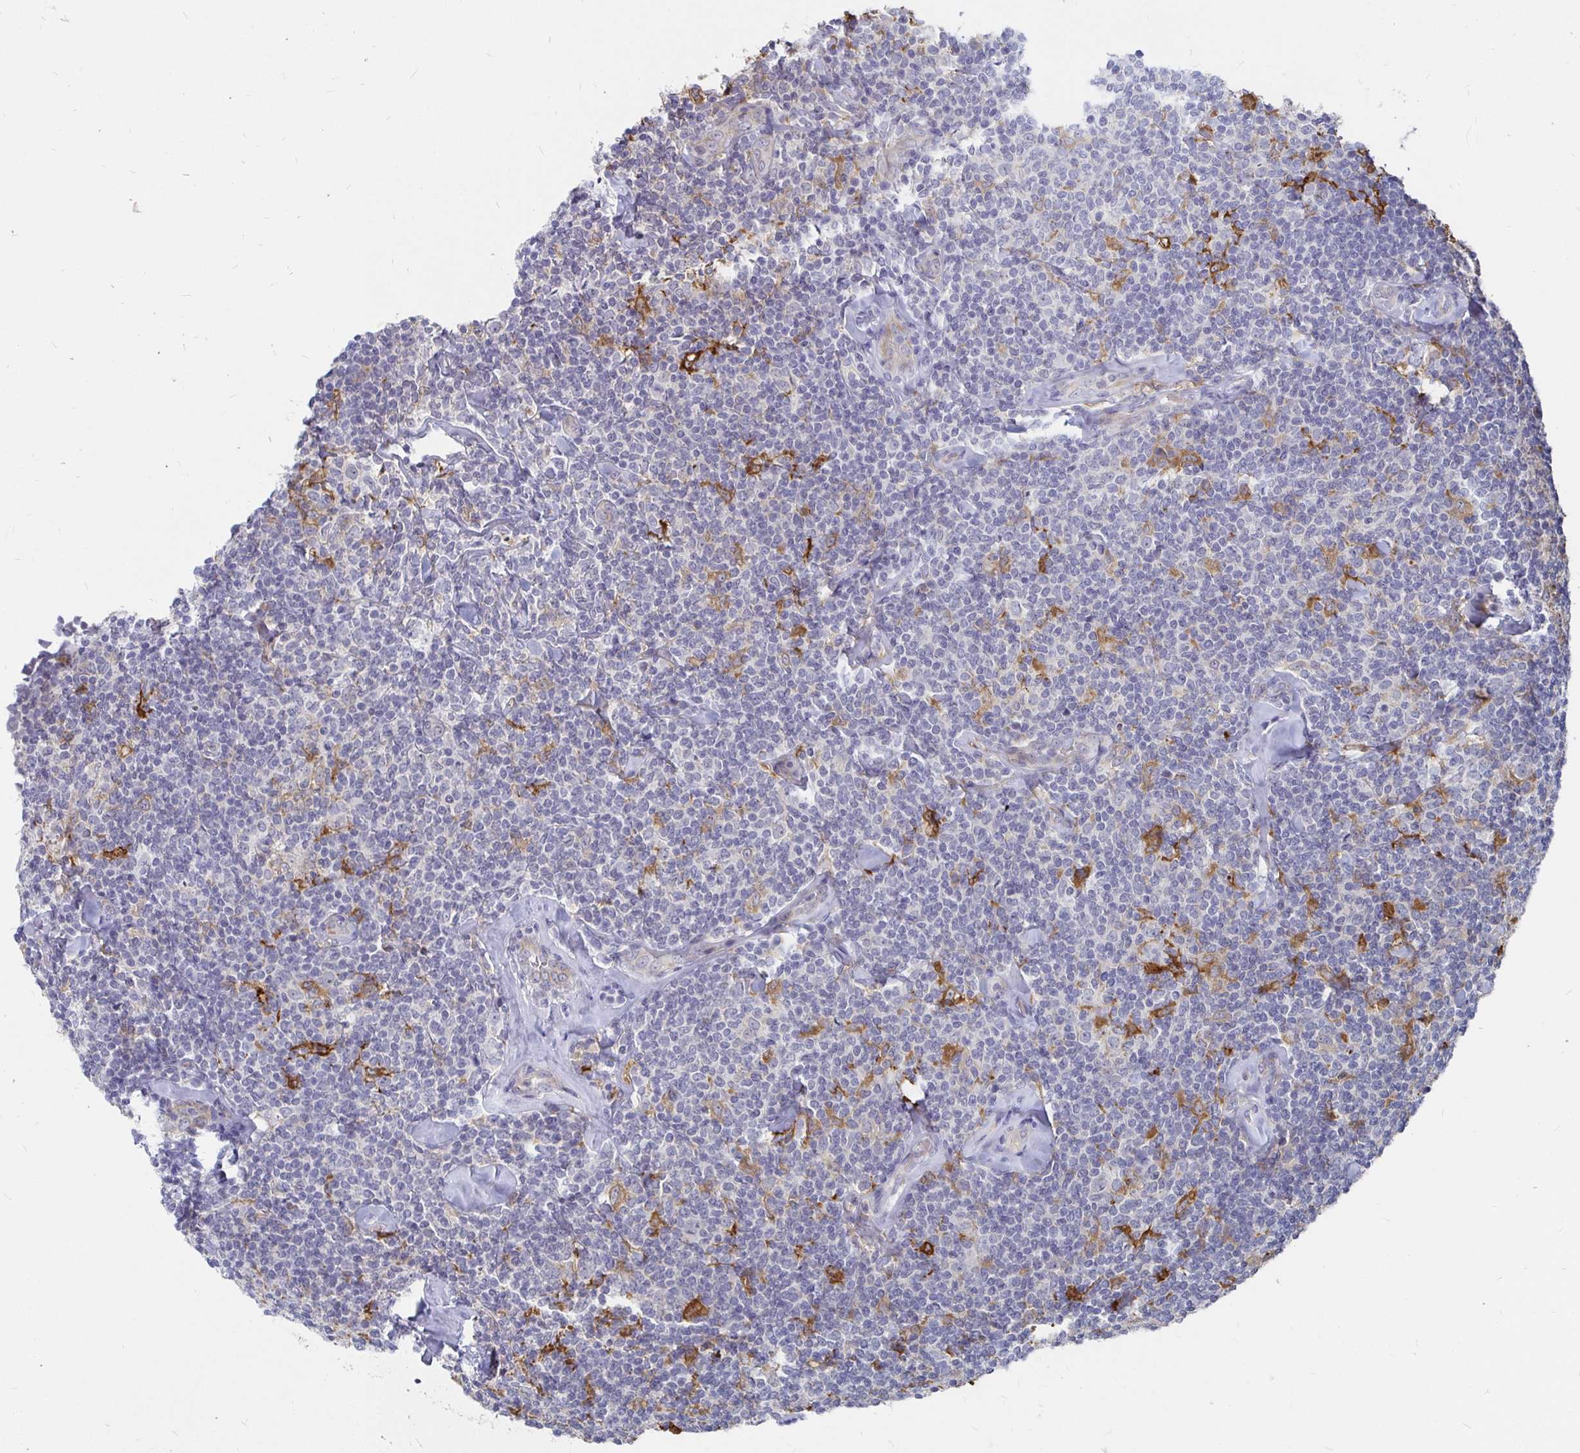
{"staining": {"intensity": "negative", "quantity": "none", "location": "none"}, "tissue": "lymphoma", "cell_type": "Tumor cells", "image_type": "cancer", "snomed": [{"axis": "morphology", "description": "Malignant lymphoma, non-Hodgkin's type, Low grade"}, {"axis": "topography", "description": "Lymph node"}], "caption": "This is an IHC micrograph of human low-grade malignant lymphoma, non-Hodgkin's type. There is no positivity in tumor cells.", "gene": "CCDC85A", "patient": {"sex": "female", "age": 56}}